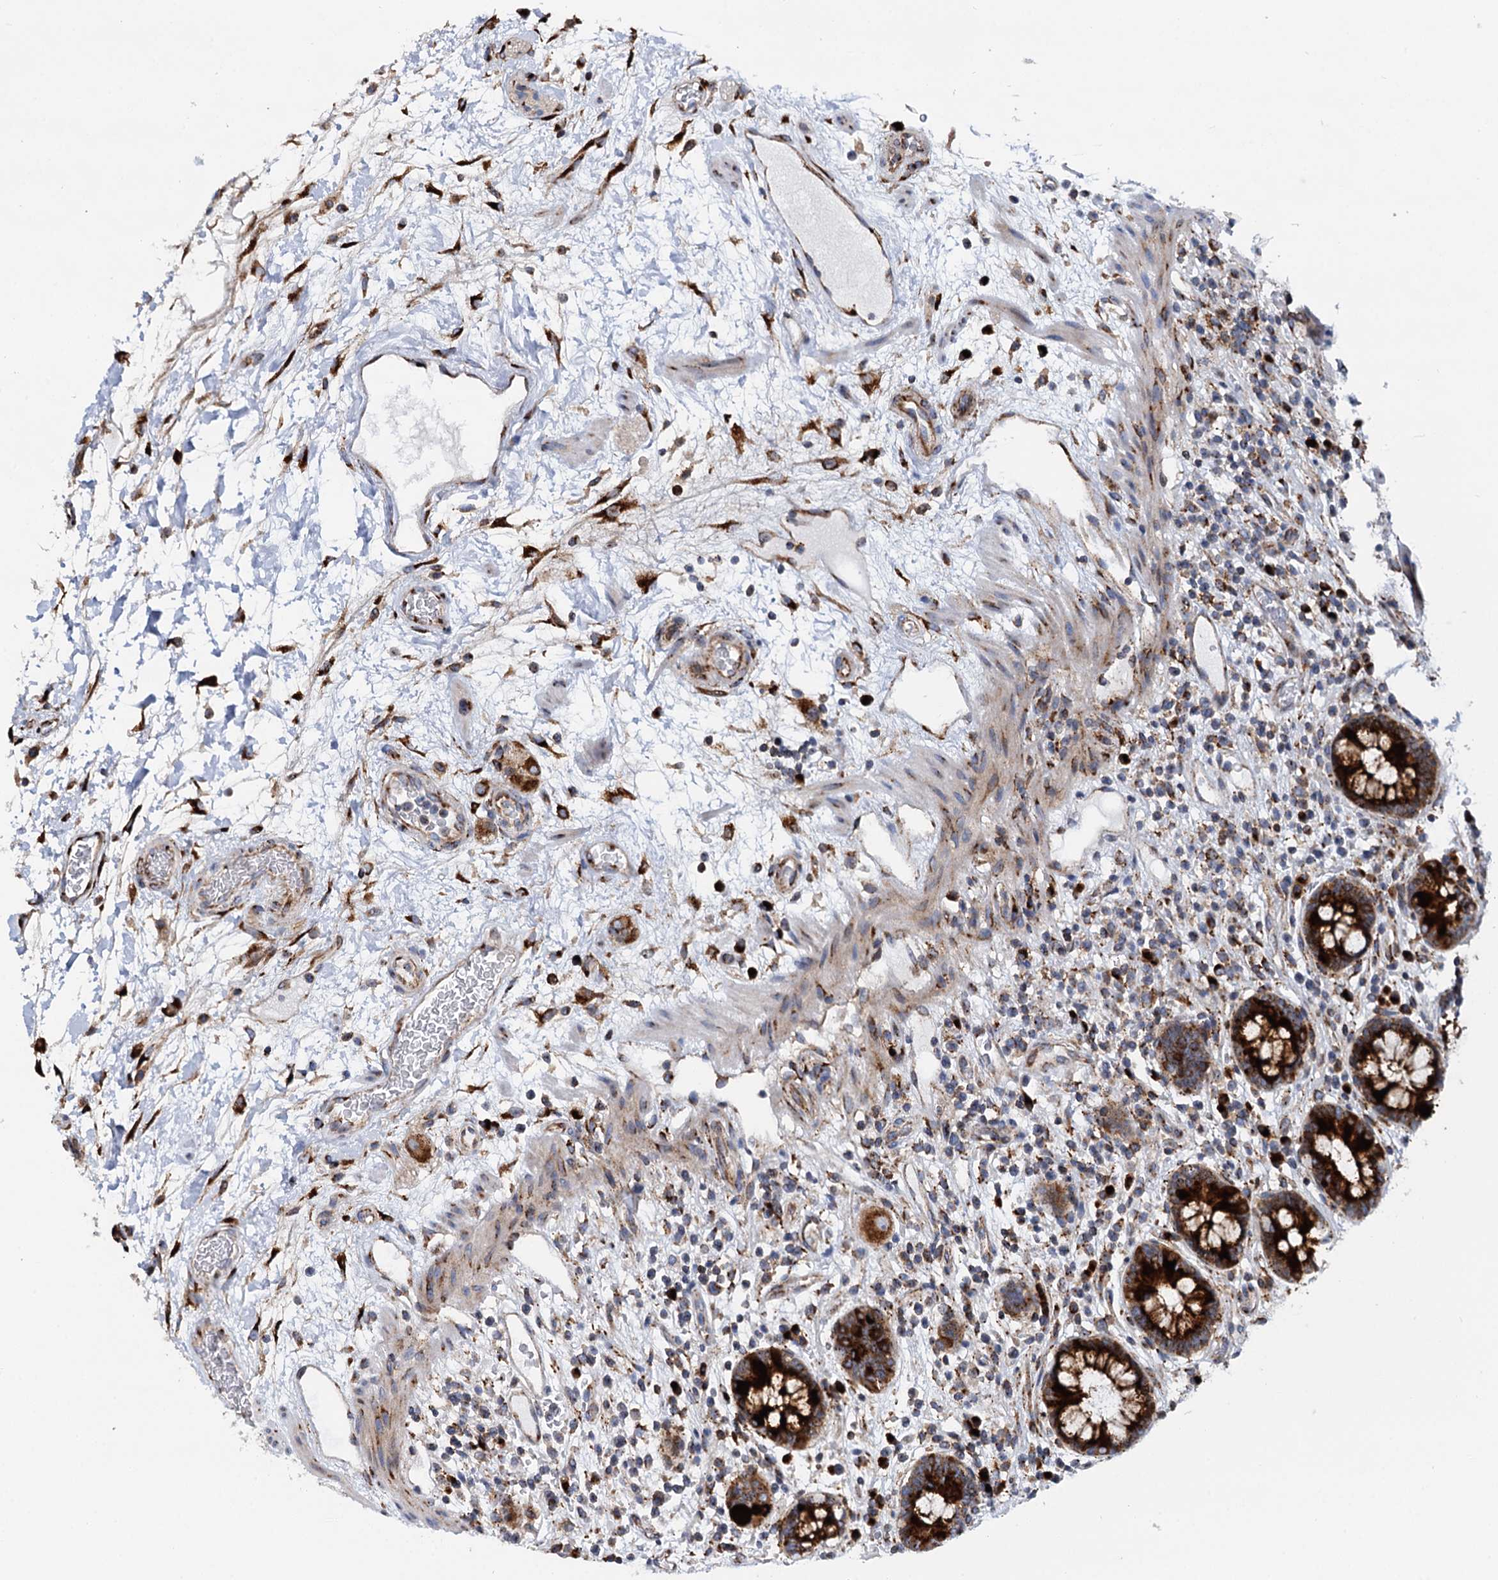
{"staining": {"intensity": "strong", "quantity": ">75%", "location": "cytoplasmic/membranous"}, "tissue": "colon", "cell_type": "Endothelial cells", "image_type": "normal", "snomed": [{"axis": "morphology", "description": "Normal tissue, NOS"}, {"axis": "topography", "description": "Colon"}], "caption": "Protein analysis of unremarkable colon reveals strong cytoplasmic/membranous expression in about >75% of endothelial cells.", "gene": "SUPT20H", "patient": {"sex": "female", "age": 79}}